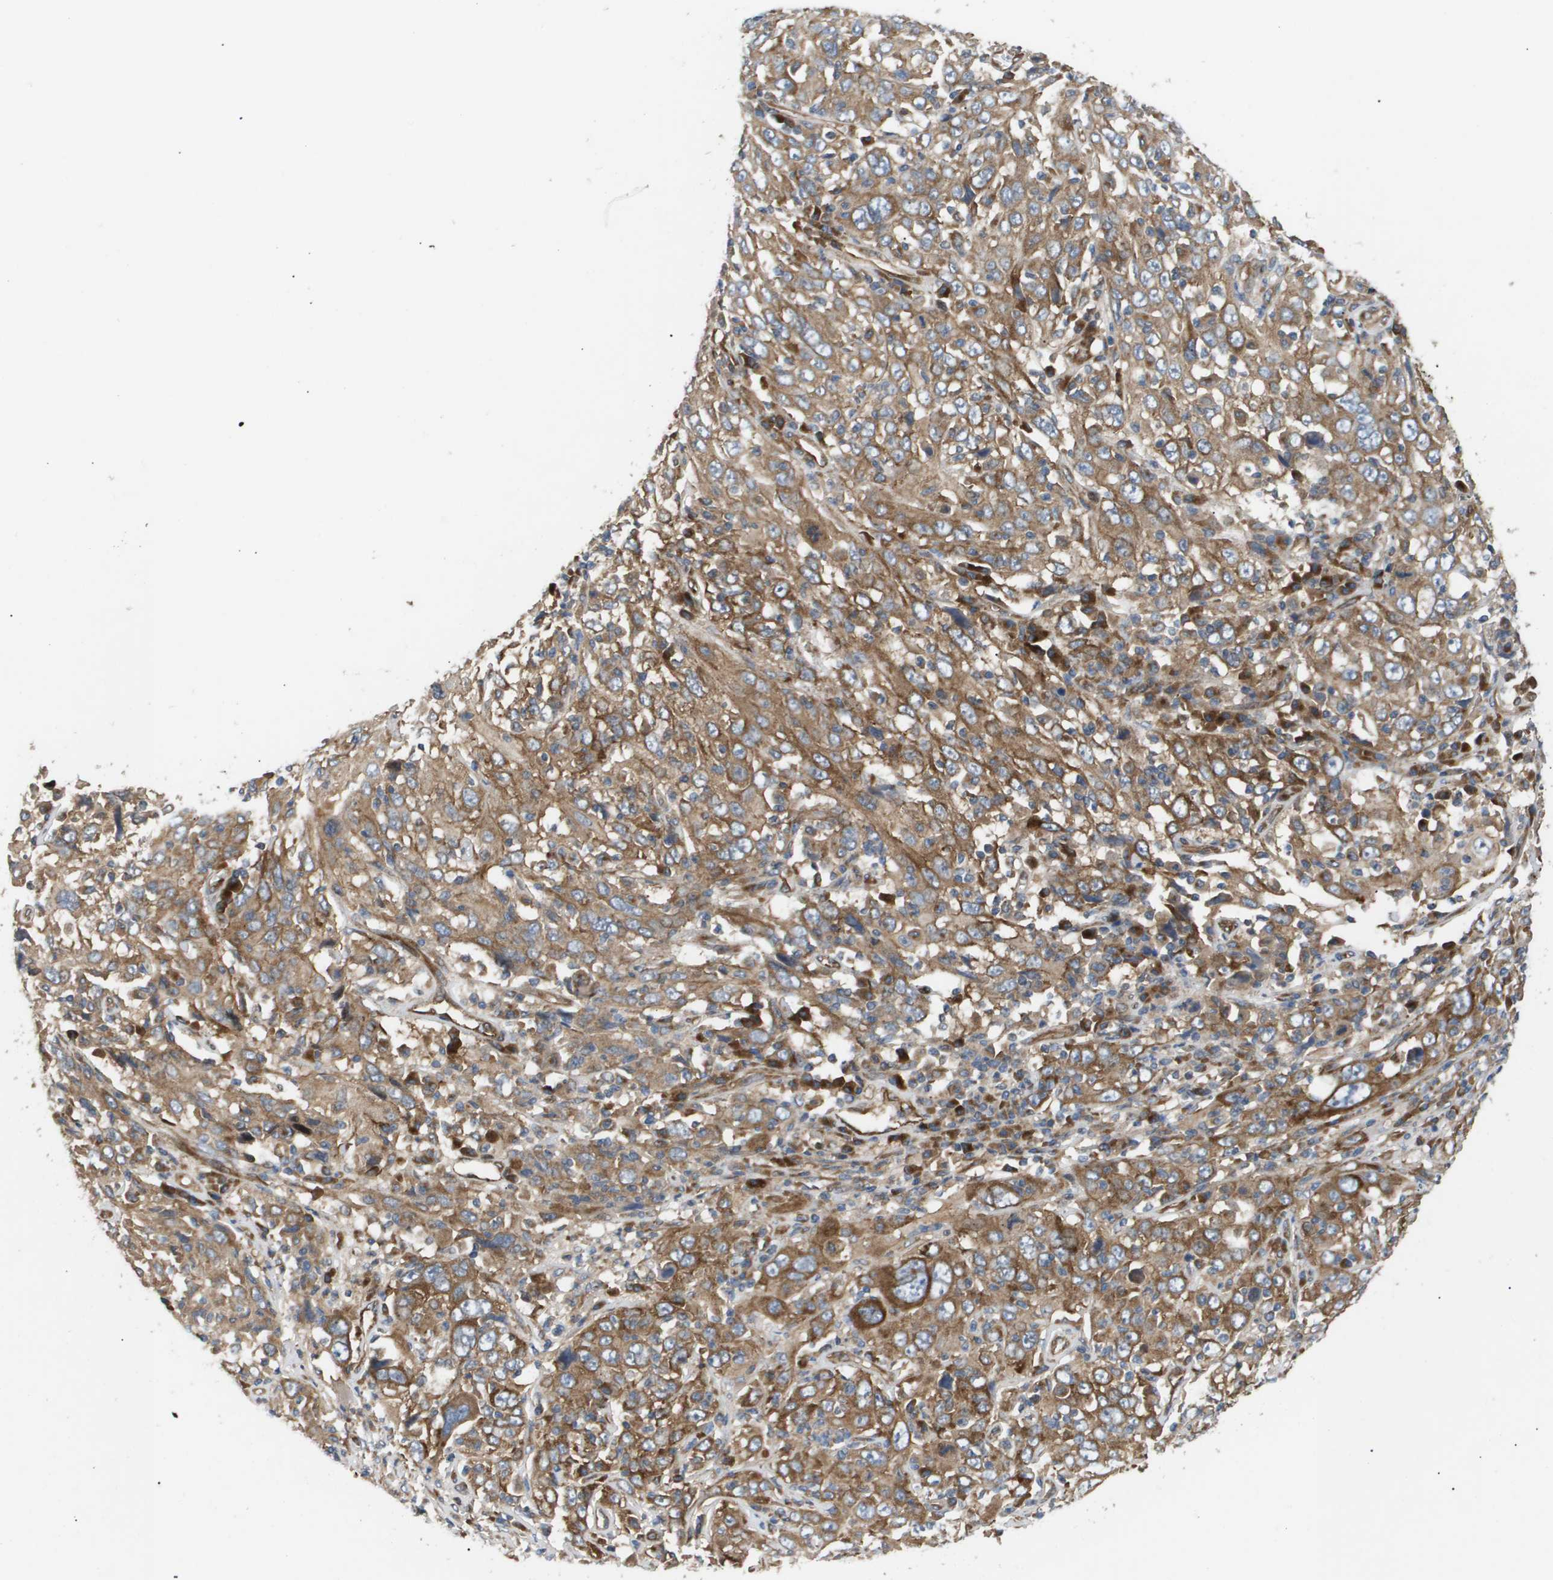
{"staining": {"intensity": "moderate", "quantity": ">75%", "location": "cytoplasmic/membranous"}, "tissue": "cervical cancer", "cell_type": "Tumor cells", "image_type": "cancer", "snomed": [{"axis": "morphology", "description": "Squamous cell carcinoma, NOS"}, {"axis": "topography", "description": "Cervix"}], "caption": "Human cervical cancer (squamous cell carcinoma) stained with a protein marker reveals moderate staining in tumor cells.", "gene": "LYSMD3", "patient": {"sex": "female", "age": 46}}